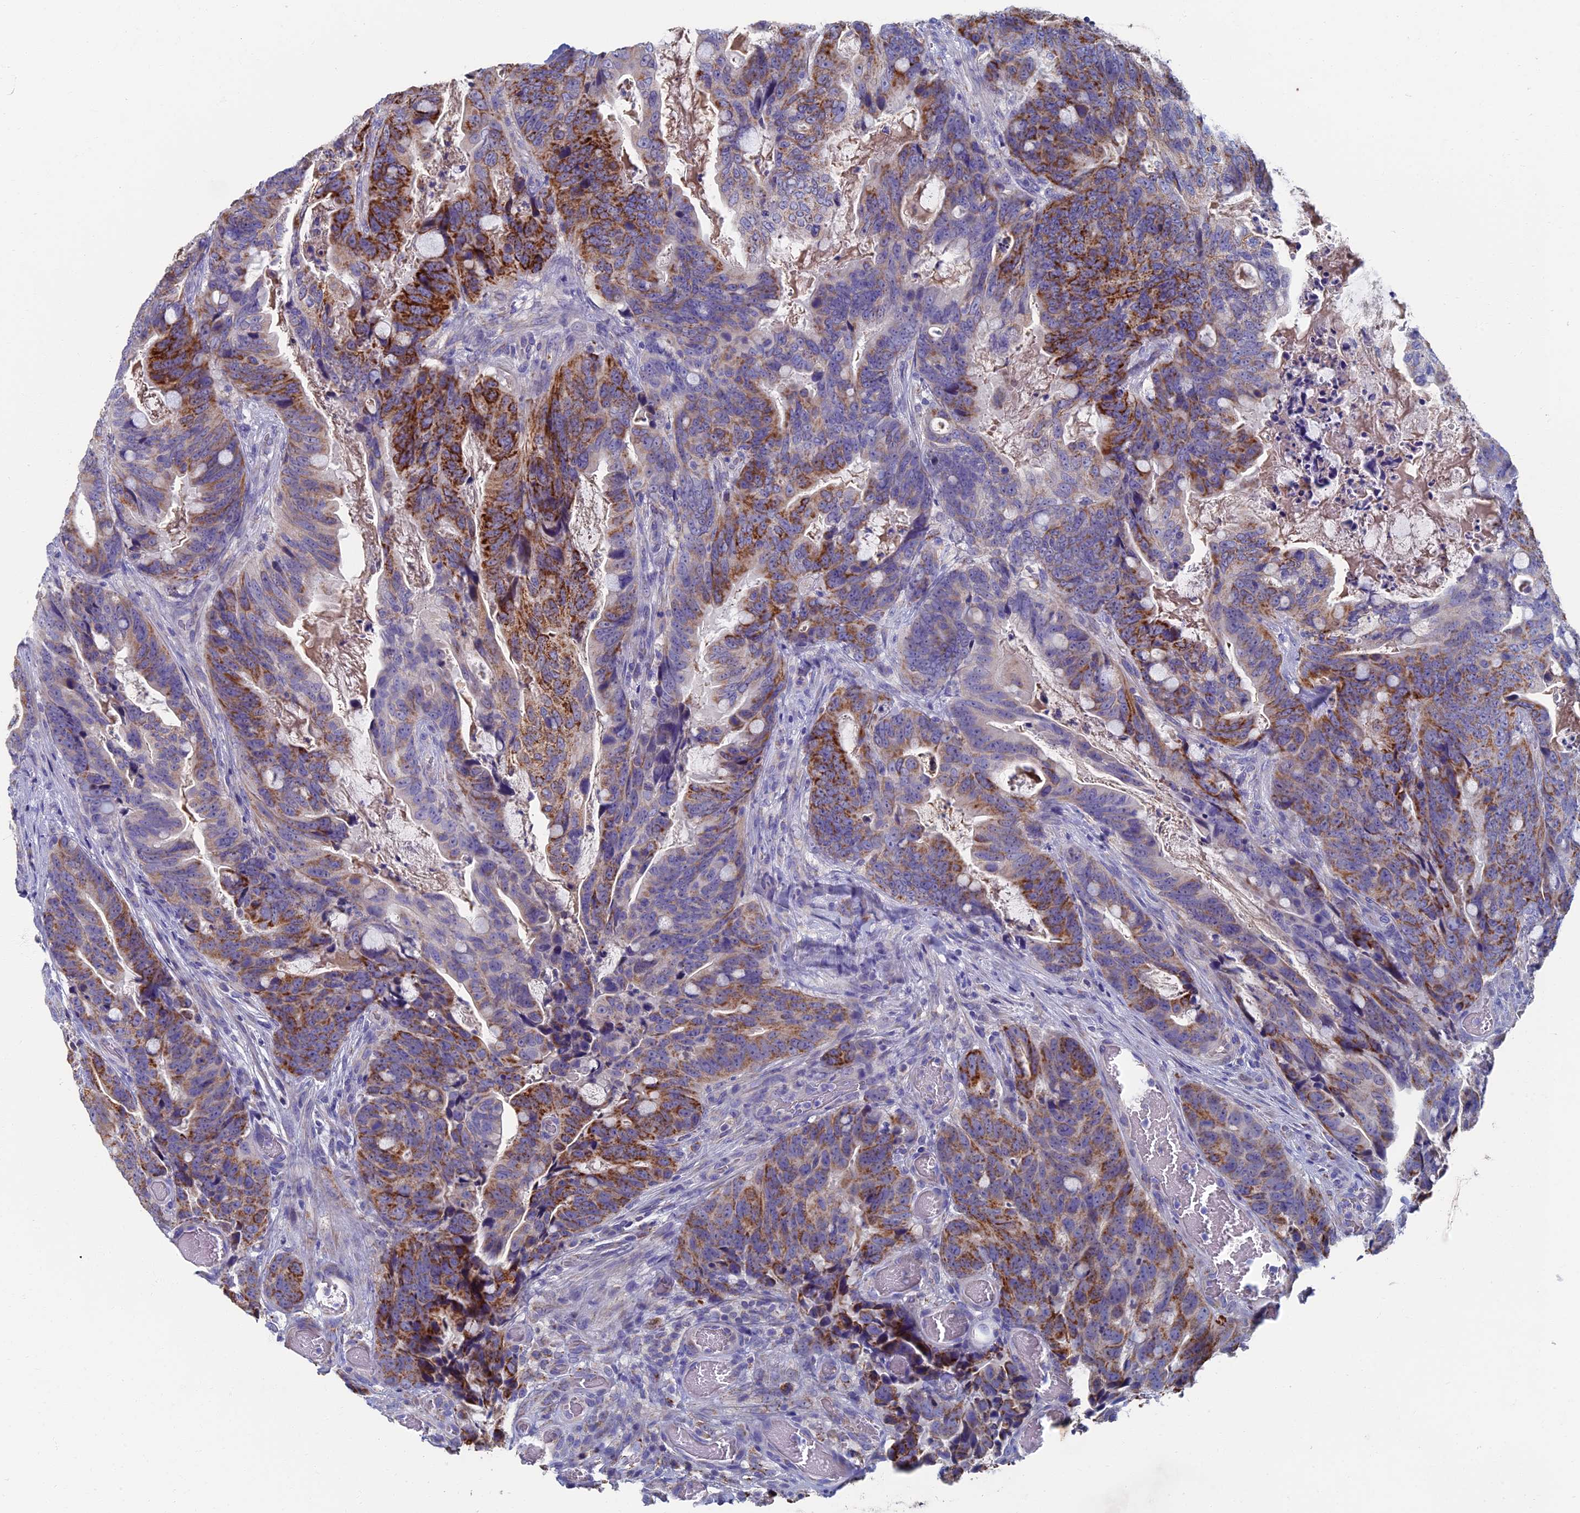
{"staining": {"intensity": "moderate", "quantity": "25%-75%", "location": "cytoplasmic/membranous"}, "tissue": "colorectal cancer", "cell_type": "Tumor cells", "image_type": "cancer", "snomed": [{"axis": "morphology", "description": "Adenocarcinoma, NOS"}, {"axis": "topography", "description": "Colon"}], "caption": "A high-resolution histopathology image shows immunohistochemistry (IHC) staining of colorectal cancer, which shows moderate cytoplasmic/membranous staining in about 25%-75% of tumor cells.", "gene": "OAT", "patient": {"sex": "female", "age": 82}}